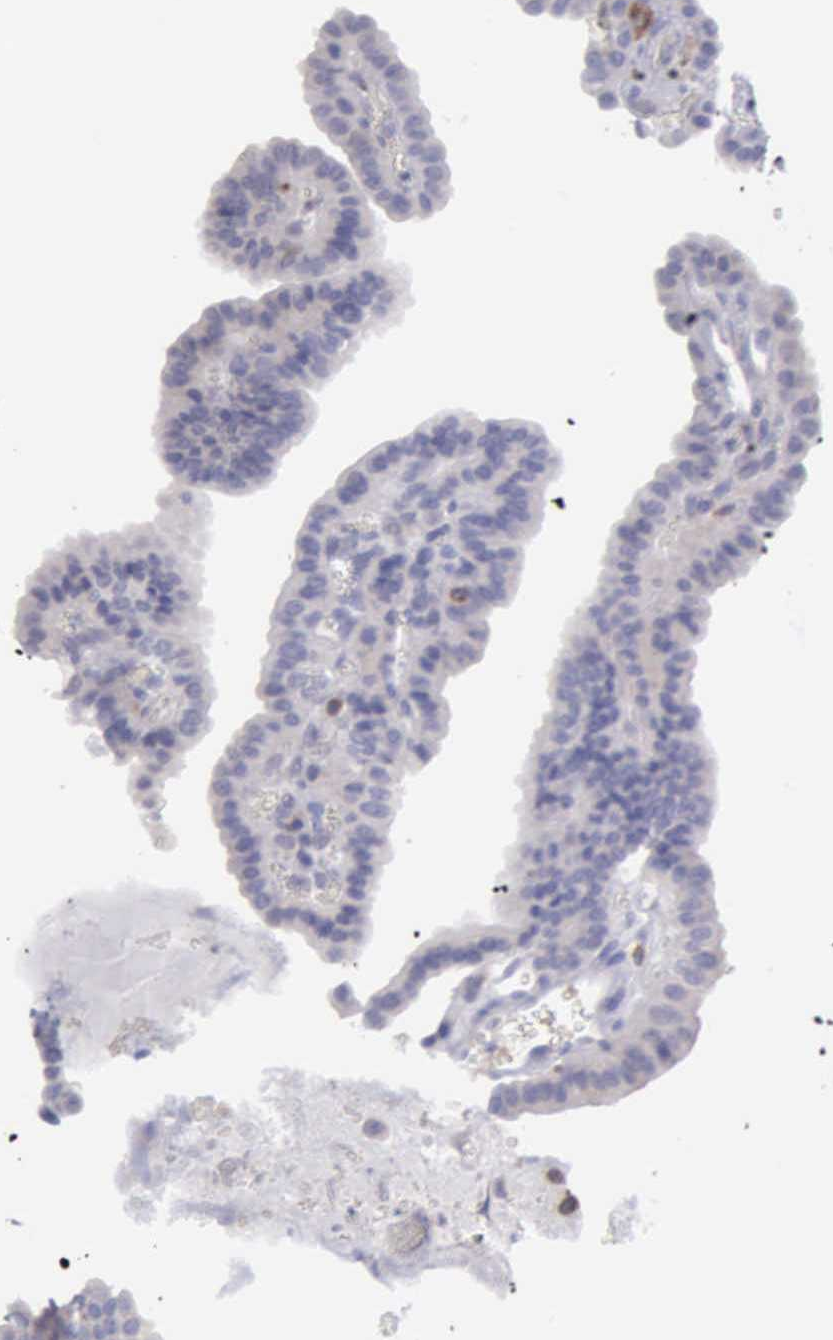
{"staining": {"intensity": "negative", "quantity": "none", "location": "none"}, "tissue": "thyroid cancer", "cell_type": "Tumor cells", "image_type": "cancer", "snomed": [{"axis": "morphology", "description": "Papillary adenocarcinoma, NOS"}, {"axis": "topography", "description": "Thyroid gland"}], "caption": "A high-resolution photomicrograph shows IHC staining of thyroid cancer, which displays no significant positivity in tumor cells.", "gene": "TYRP1", "patient": {"sex": "male", "age": 87}}